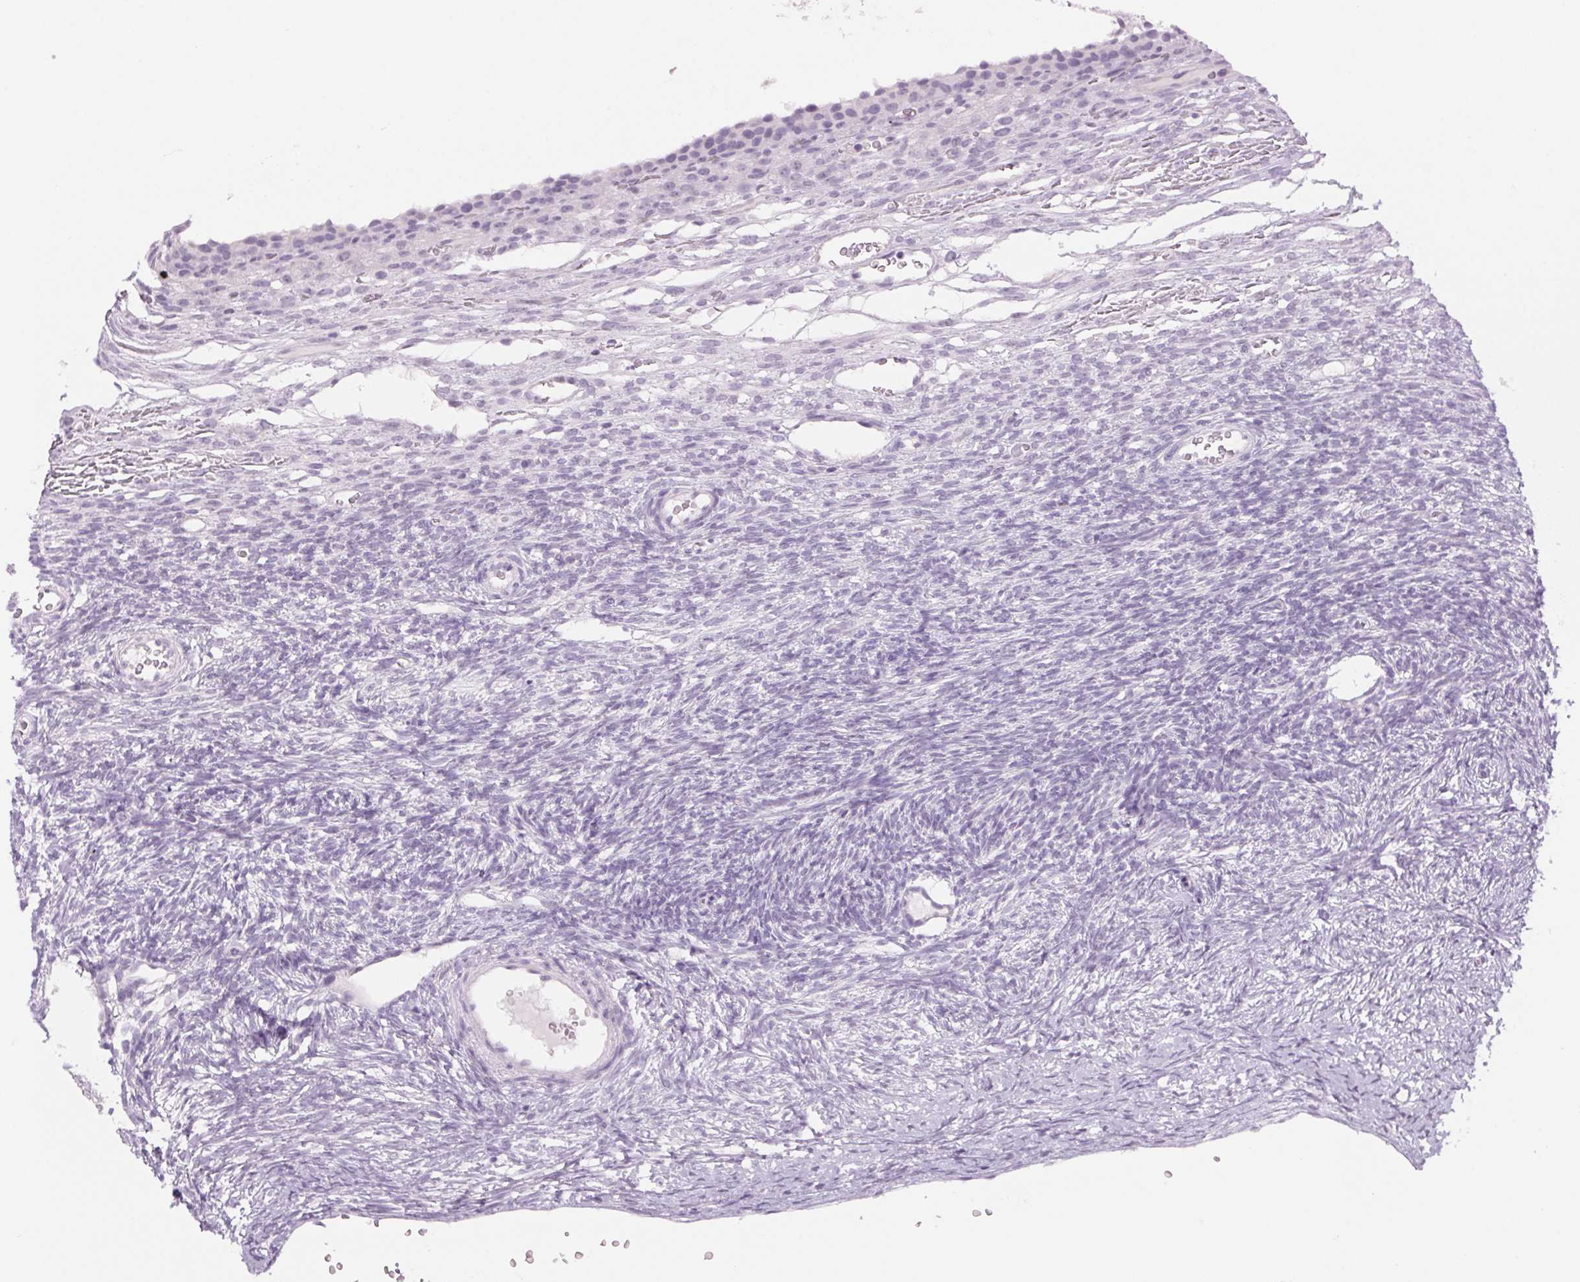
{"staining": {"intensity": "negative", "quantity": "none", "location": "none"}, "tissue": "ovary", "cell_type": "Follicle cells", "image_type": "normal", "snomed": [{"axis": "morphology", "description": "Normal tissue, NOS"}, {"axis": "topography", "description": "Ovary"}], "caption": "This photomicrograph is of normal ovary stained with immunohistochemistry (IHC) to label a protein in brown with the nuclei are counter-stained blue. There is no expression in follicle cells.", "gene": "SLC6A19", "patient": {"sex": "female", "age": 34}}